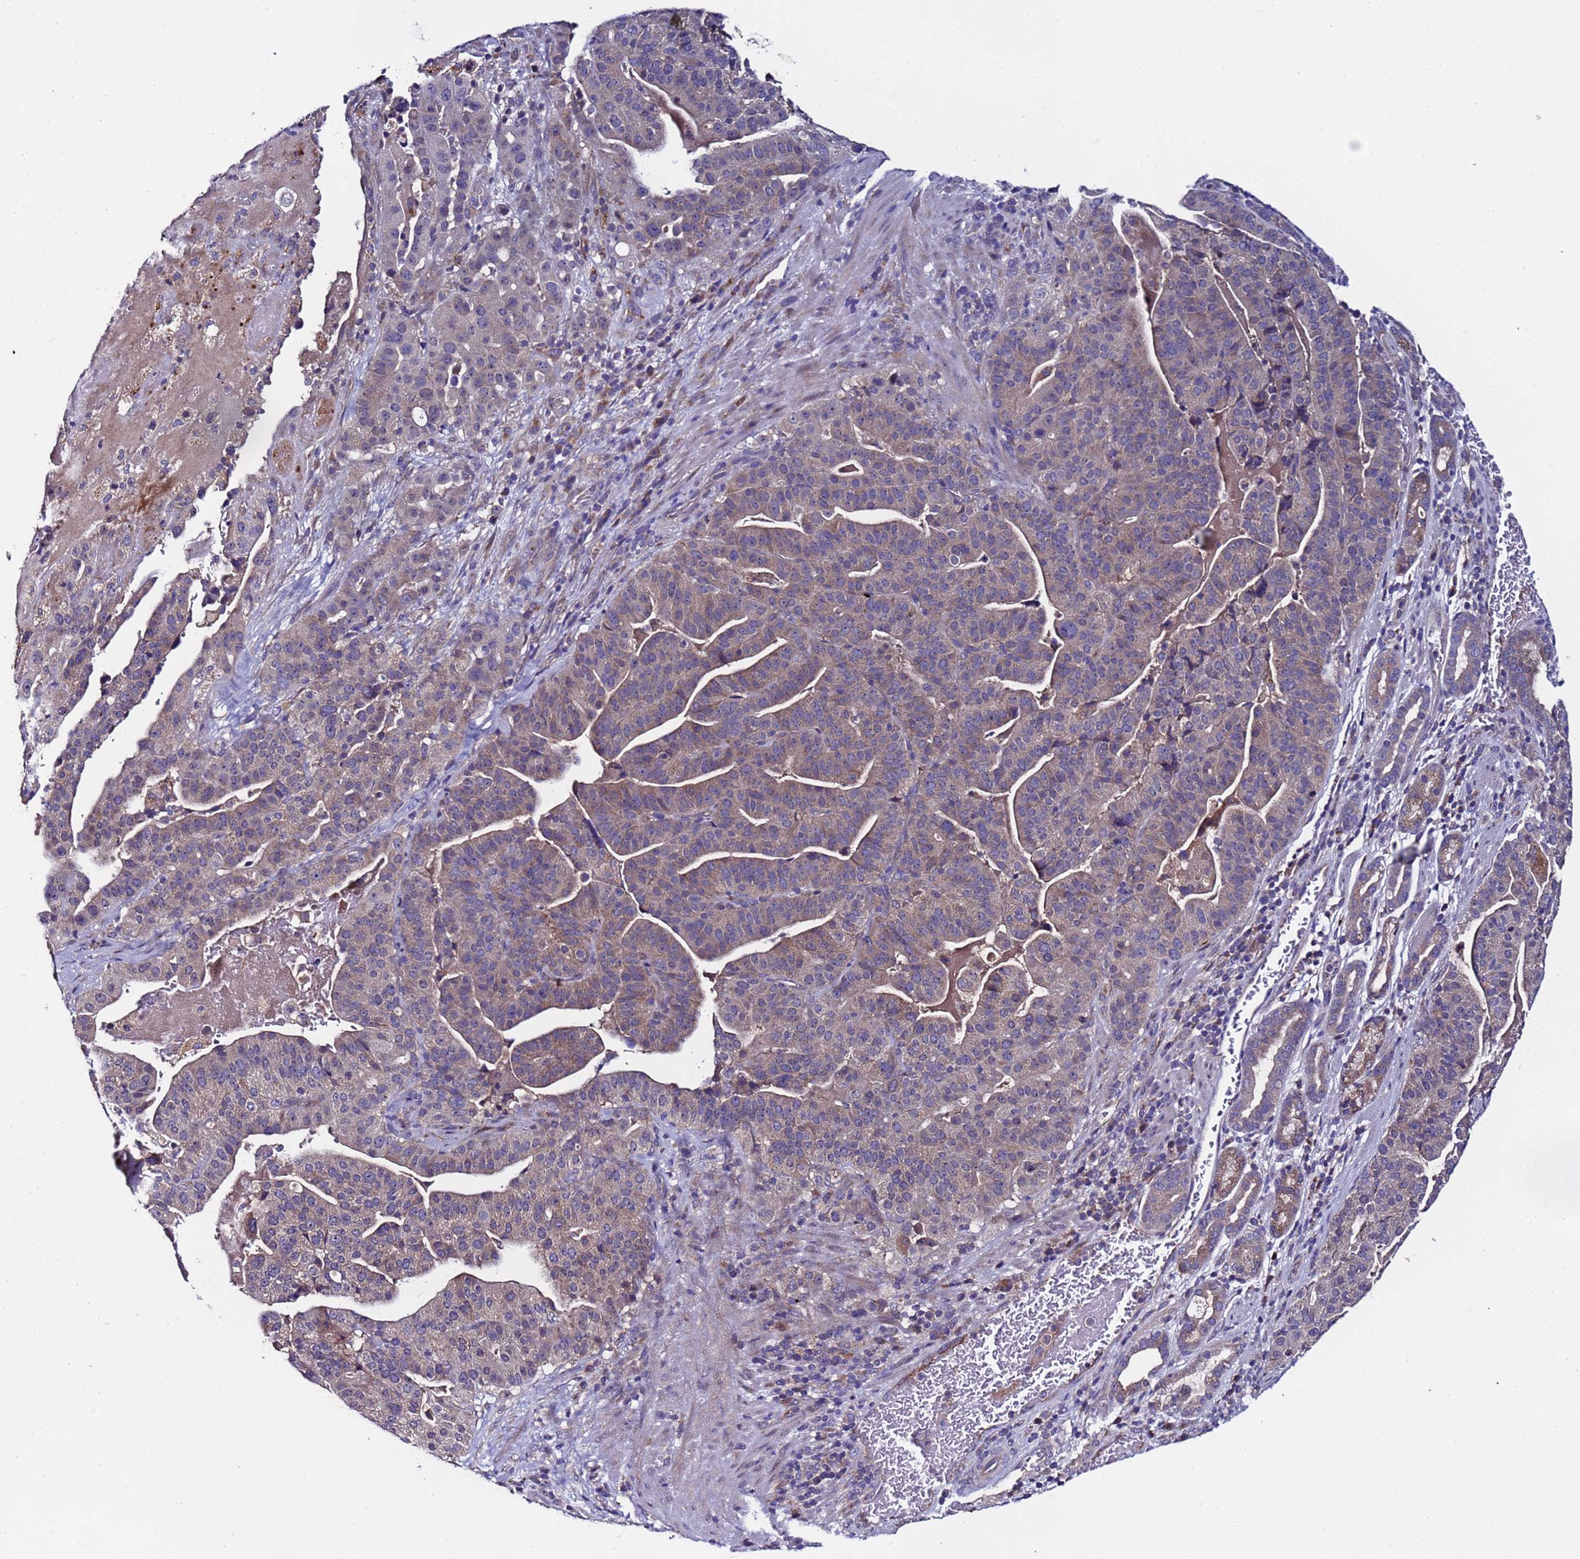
{"staining": {"intensity": "weak", "quantity": "25%-75%", "location": "cytoplasmic/membranous"}, "tissue": "stomach cancer", "cell_type": "Tumor cells", "image_type": "cancer", "snomed": [{"axis": "morphology", "description": "Adenocarcinoma, NOS"}, {"axis": "topography", "description": "Stomach"}], "caption": "Protein positivity by IHC reveals weak cytoplasmic/membranous positivity in approximately 25%-75% of tumor cells in stomach cancer.", "gene": "ZNF248", "patient": {"sex": "male", "age": 48}}